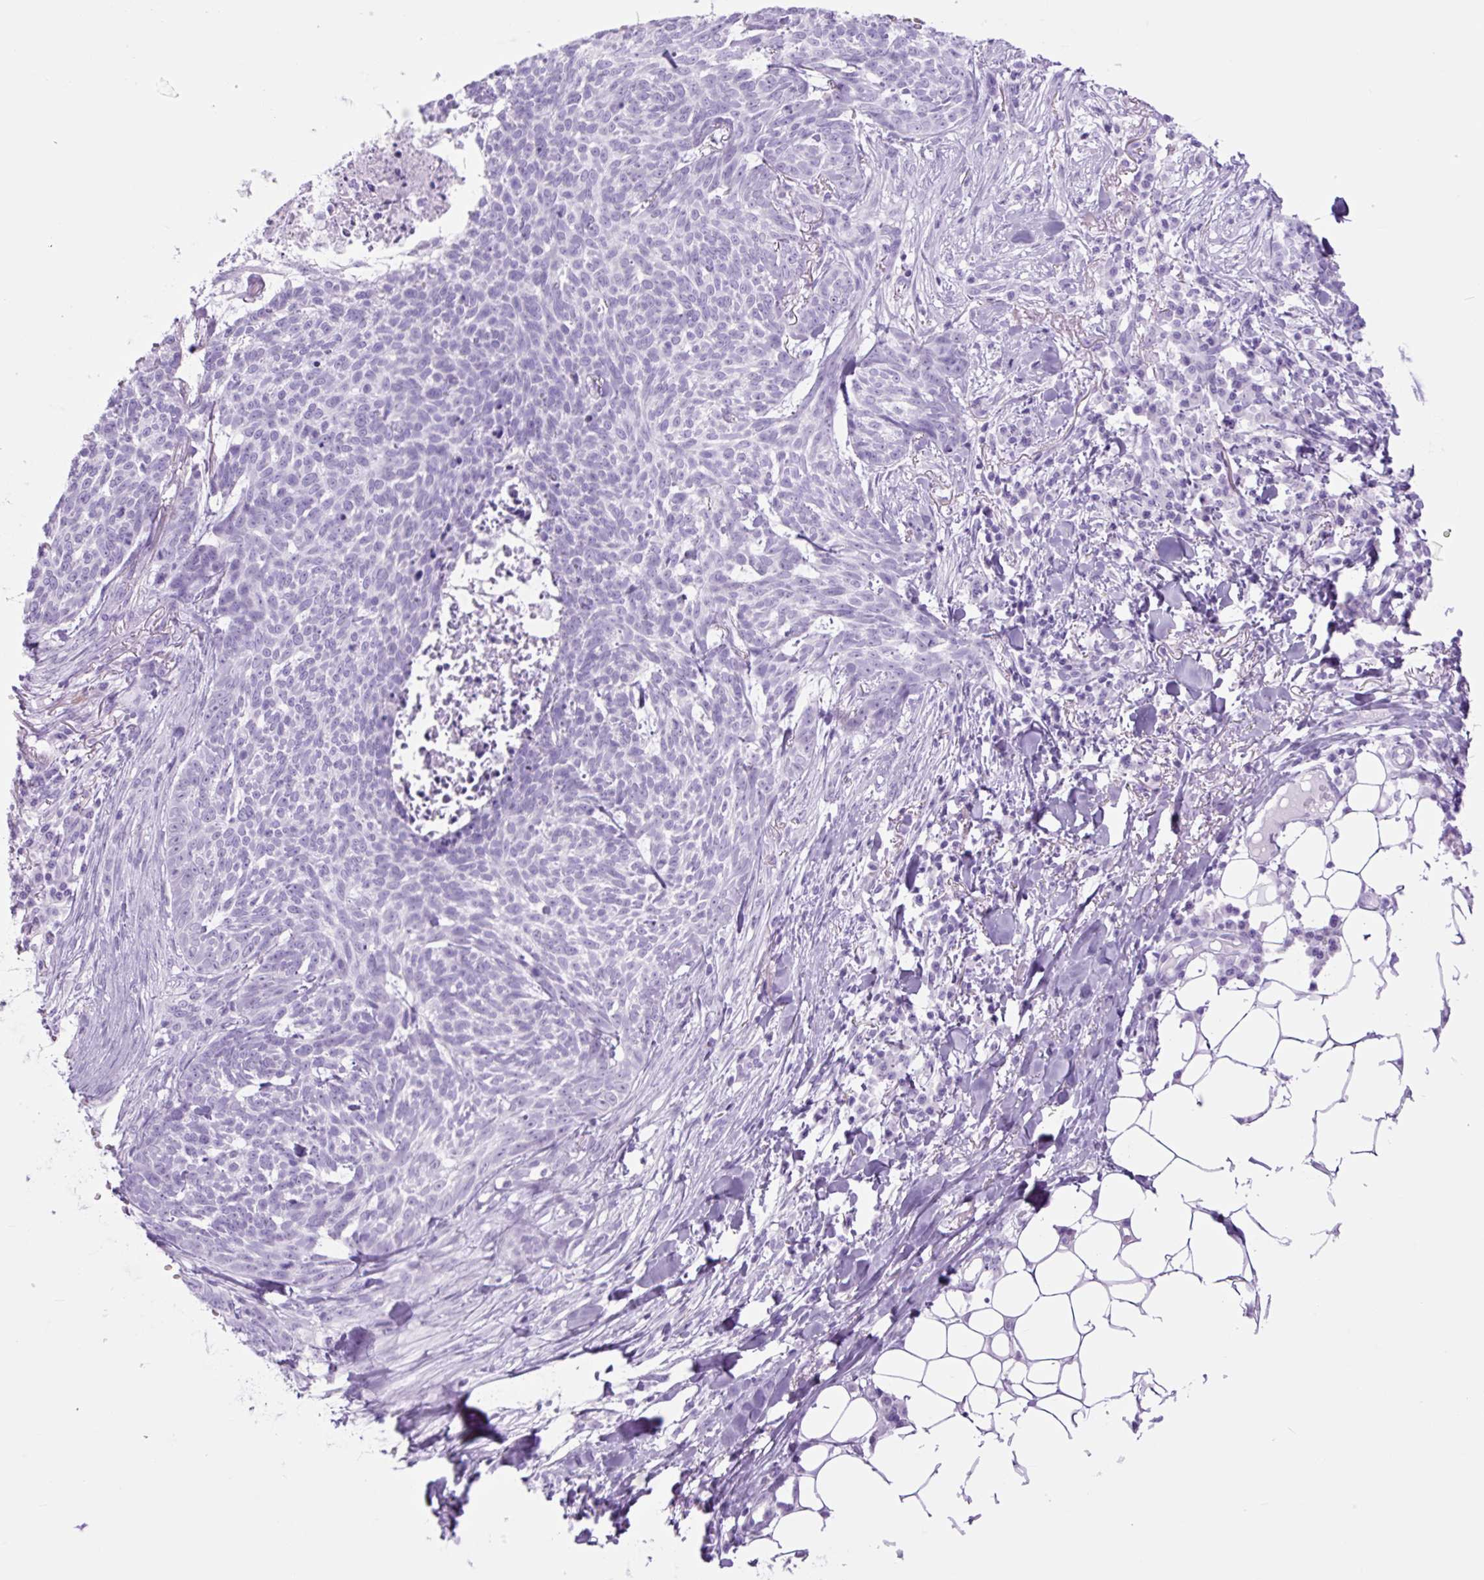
{"staining": {"intensity": "negative", "quantity": "none", "location": "none"}, "tissue": "skin cancer", "cell_type": "Tumor cells", "image_type": "cancer", "snomed": [{"axis": "morphology", "description": "Basal cell carcinoma"}, {"axis": "topography", "description": "Skin"}], "caption": "Skin cancer (basal cell carcinoma) was stained to show a protein in brown. There is no significant expression in tumor cells.", "gene": "TFF2", "patient": {"sex": "female", "age": 93}}